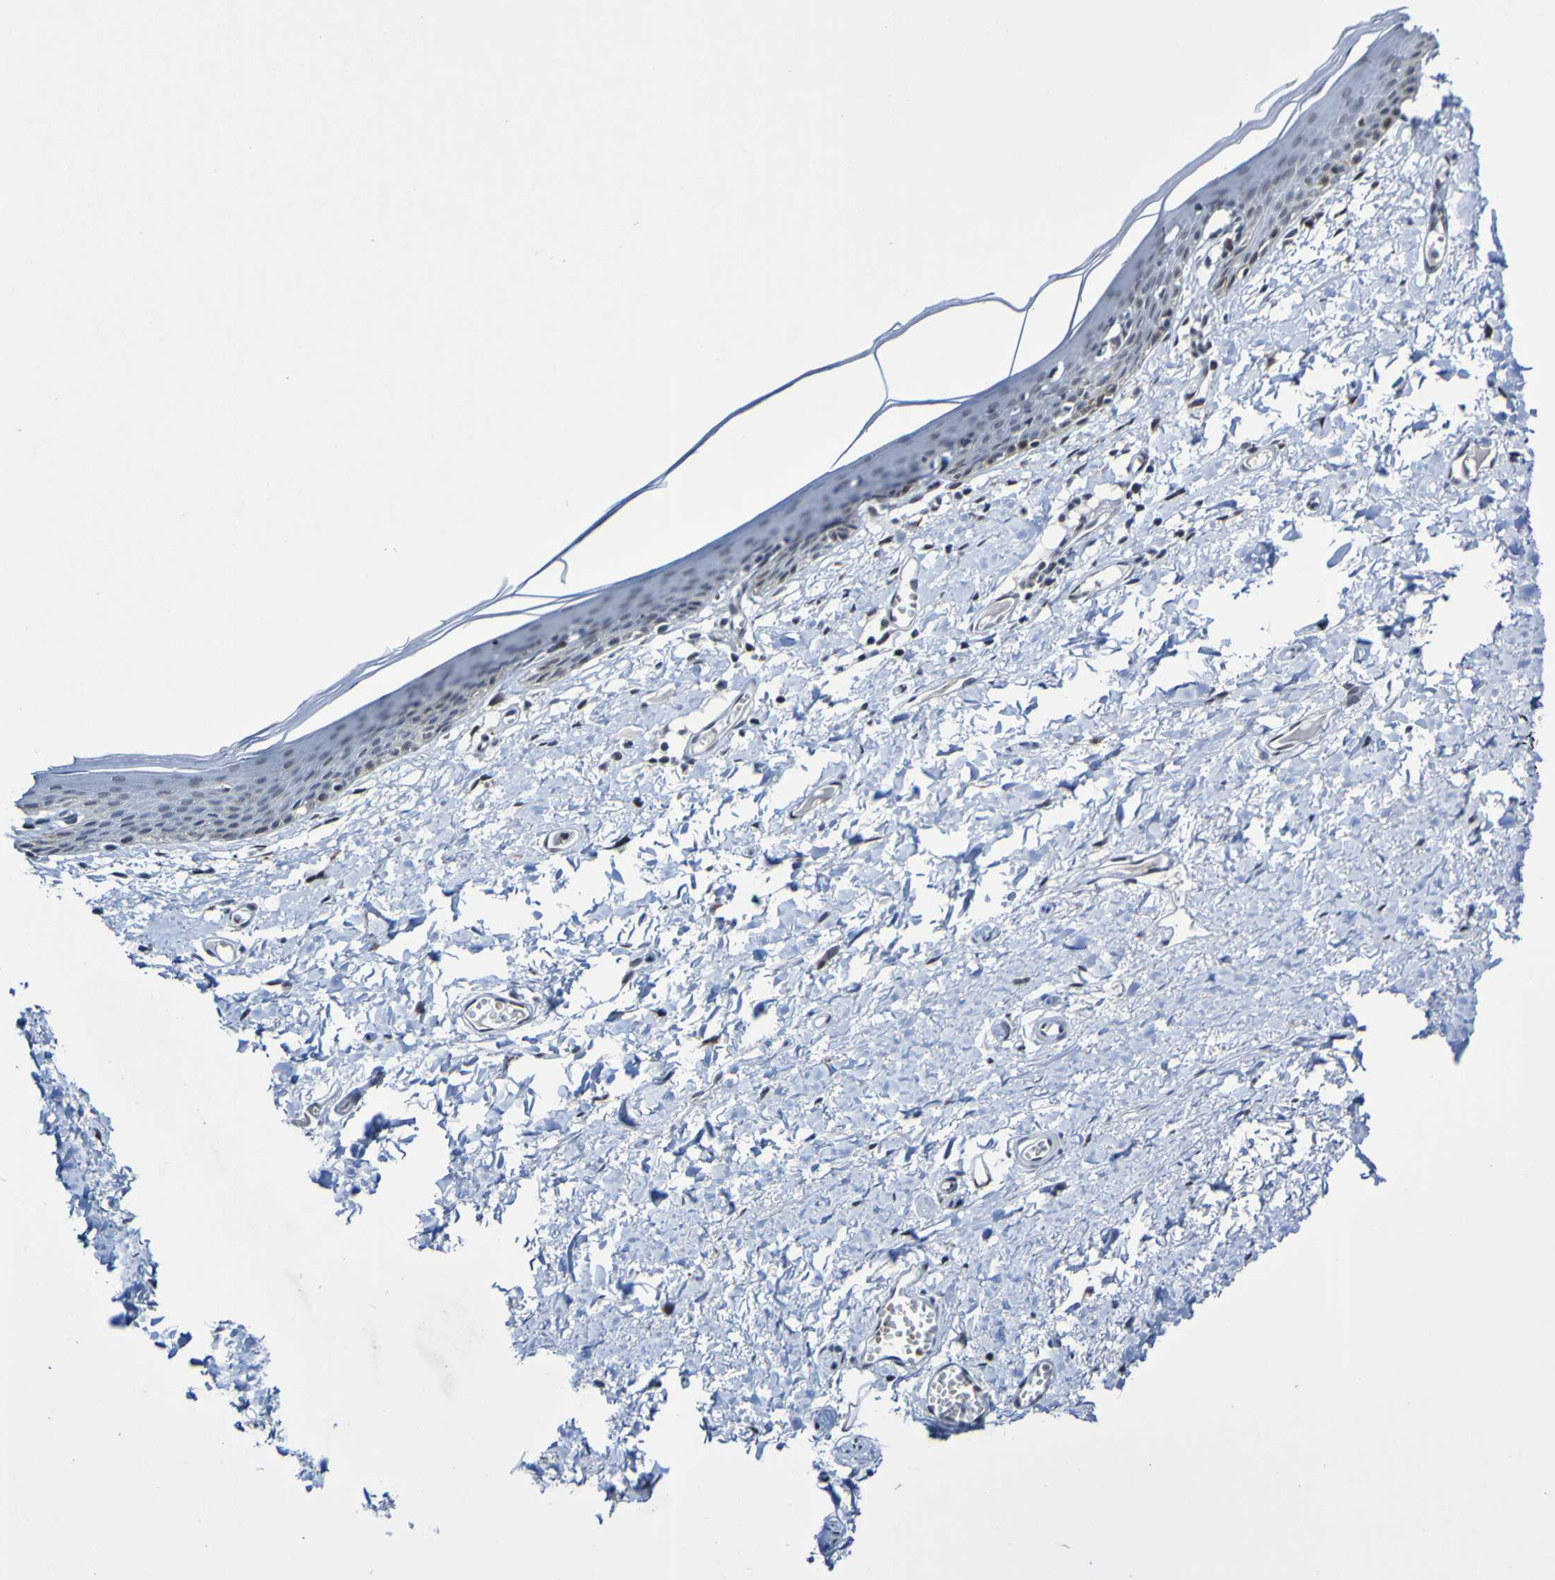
{"staining": {"intensity": "moderate", "quantity": "<25%", "location": "nuclear"}, "tissue": "skin", "cell_type": "Epidermal cells", "image_type": "normal", "snomed": [{"axis": "morphology", "description": "Normal tissue, NOS"}, {"axis": "topography", "description": "Vulva"}], "caption": "A low amount of moderate nuclear staining is seen in about <25% of epidermal cells in normal skin.", "gene": "PCGF1", "patient": {"sex": "female", "age": 54}}